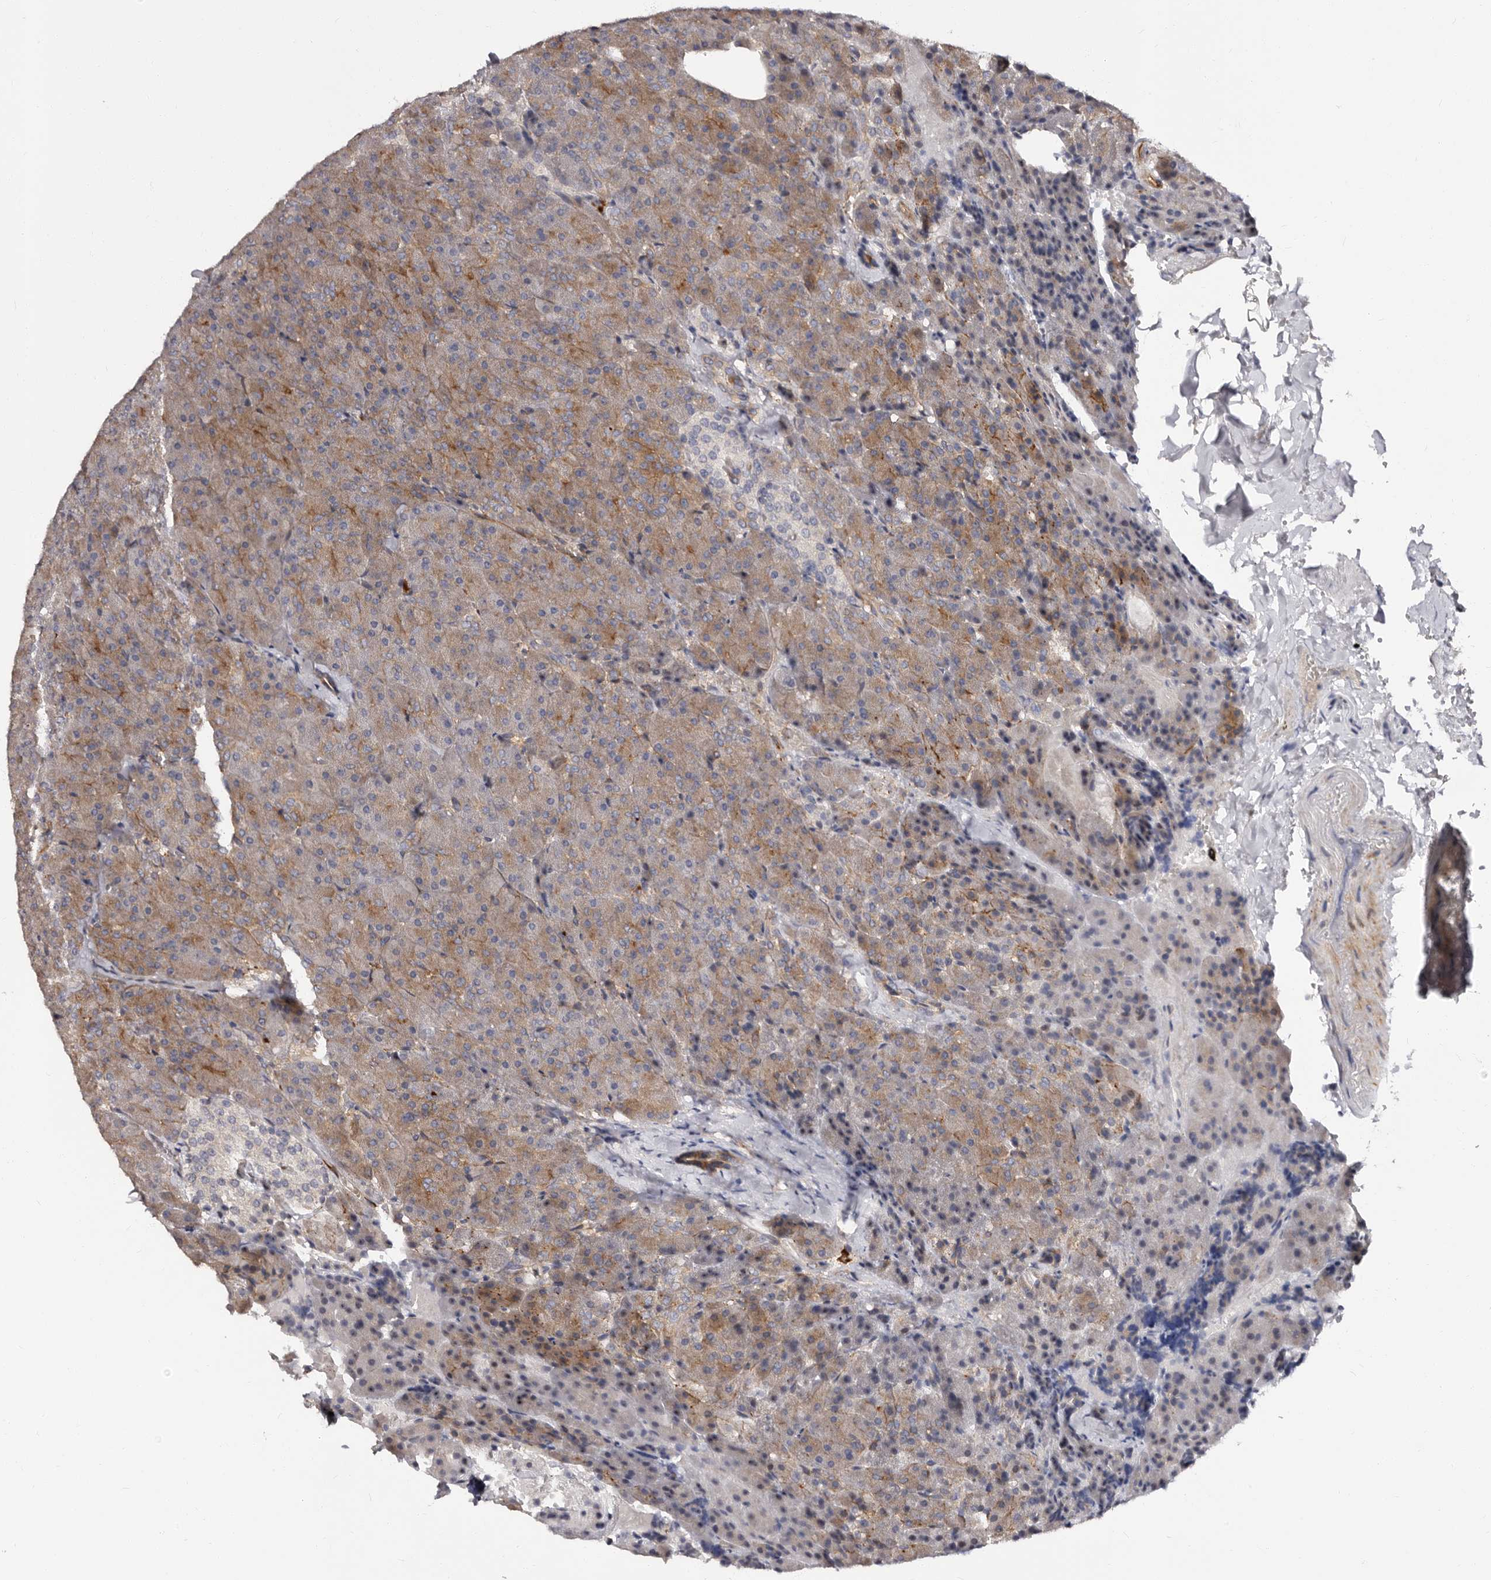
{"staining": {"intensity": "strong", "quantity": "25%-75%", "location": "cytoplasmic/membranous"}, "tissue": "pancreas", "cell_type": "Exocrine glandular cells", "image_type": "normal", "snomed": [{"axis": "morphology", "description": "Normal tissue, NOS"}, {"axis": "morphology", "description": "Carcinoid, malignant, NOS"}, {"axis": "topography", "description": "Pancreas"}], "caption": "Strong cytoplasmic/membranous protein positivity is identified in approximately 25%-75% of exocrine glandular cells in pancreas.", "gene": "TBC1D22B", "patient": {"sex": "female", "age": 35}}